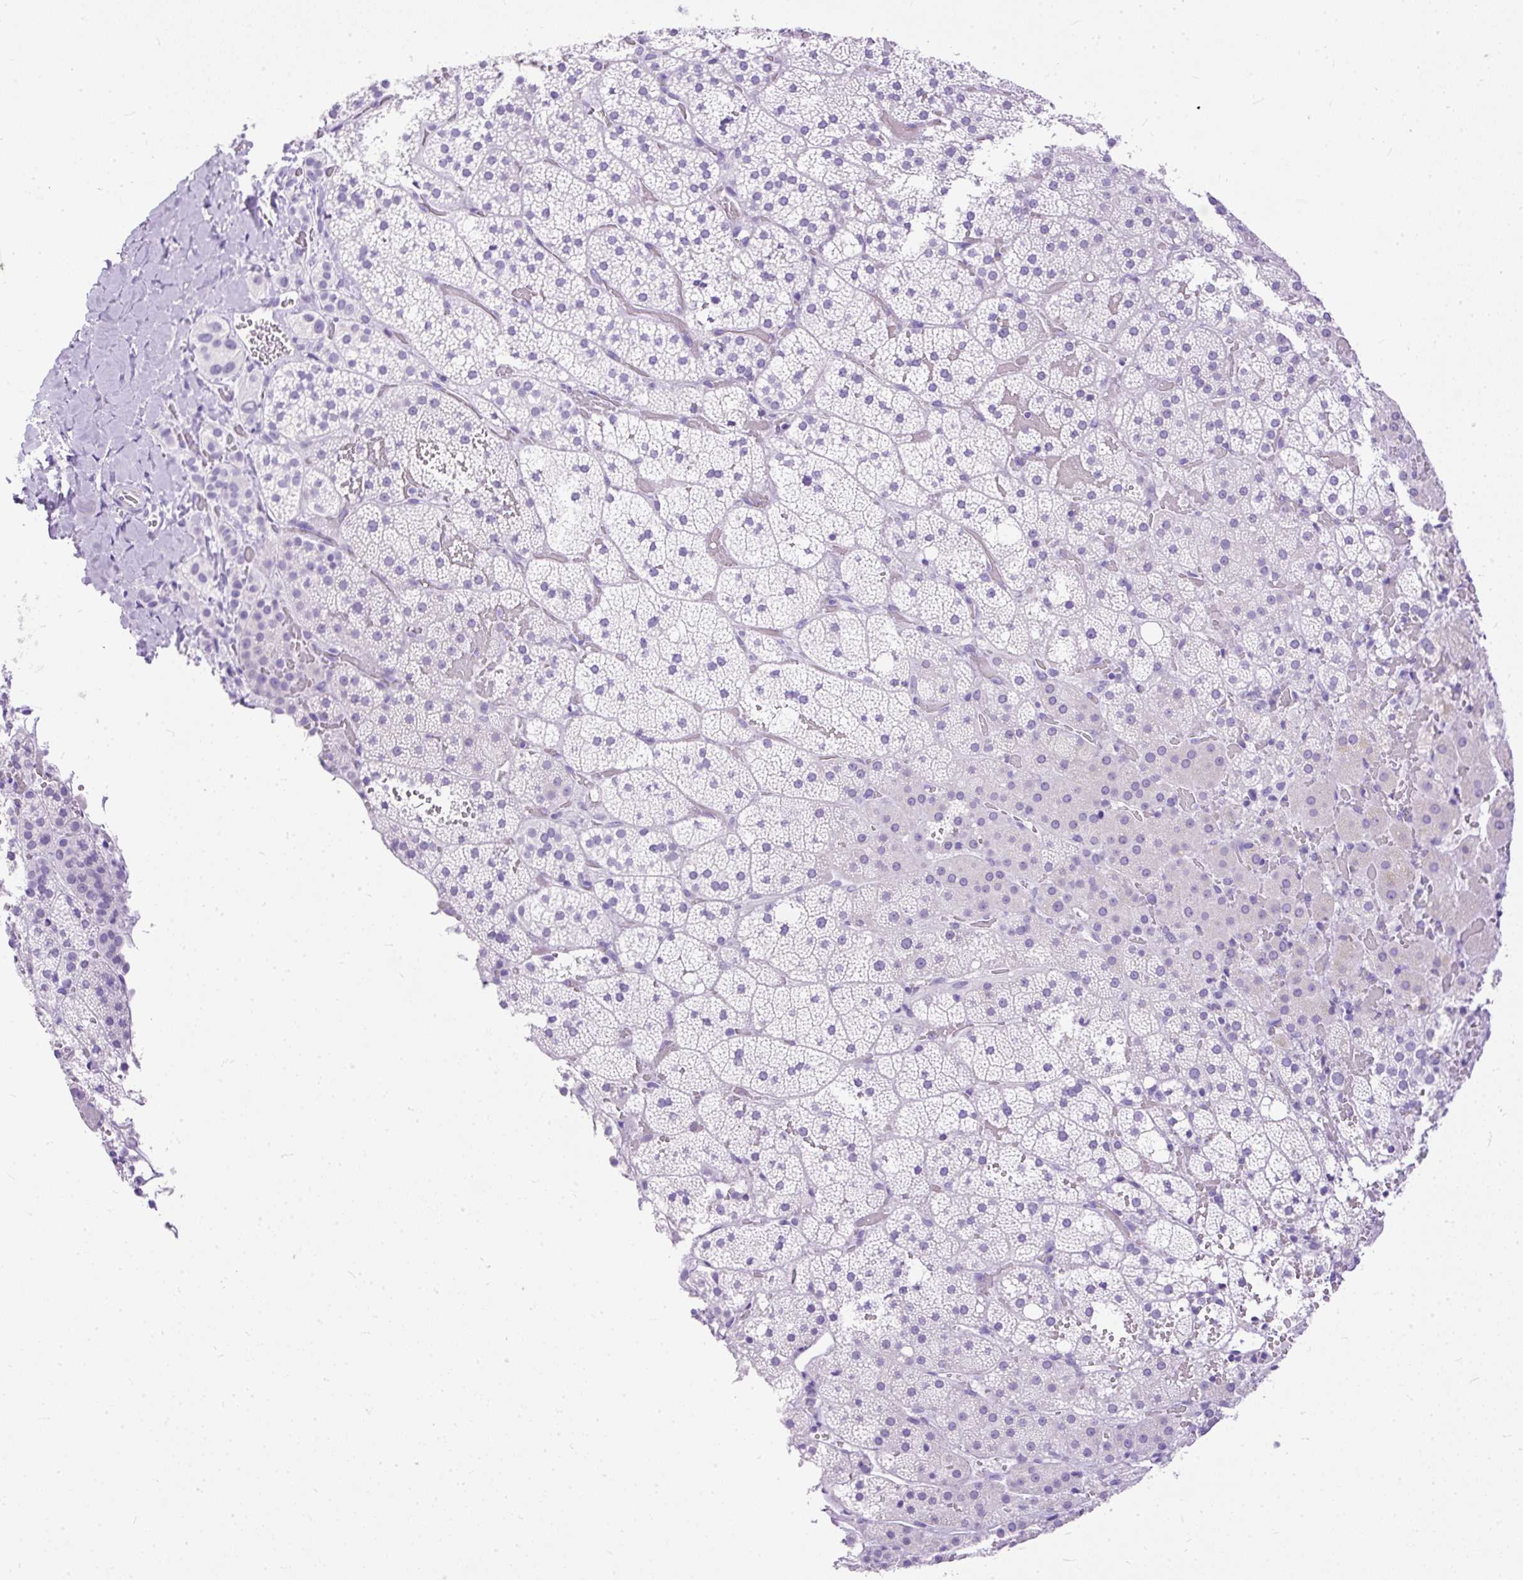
{"staining": {"intensity": "negative", "quantity": "none", "location": "none"}, "tissue": "adrenal gland", "cell_type": "Glandular cells", "image_type": "normal", "snomed": [{"axis": "morphology", "description": "Normal tissue, NOS"}, {"axis": "topography", "description": "Adrenal gland"}], "caption": "High magnification brightfield microscopy of unremarkable adrenal gland stained with DAB (brown) and counterstained with hematoxylin (blue): glandular cells show no significant expression.", "gene": "HEY1", "patient": {"sex": "male", "age": 53}}